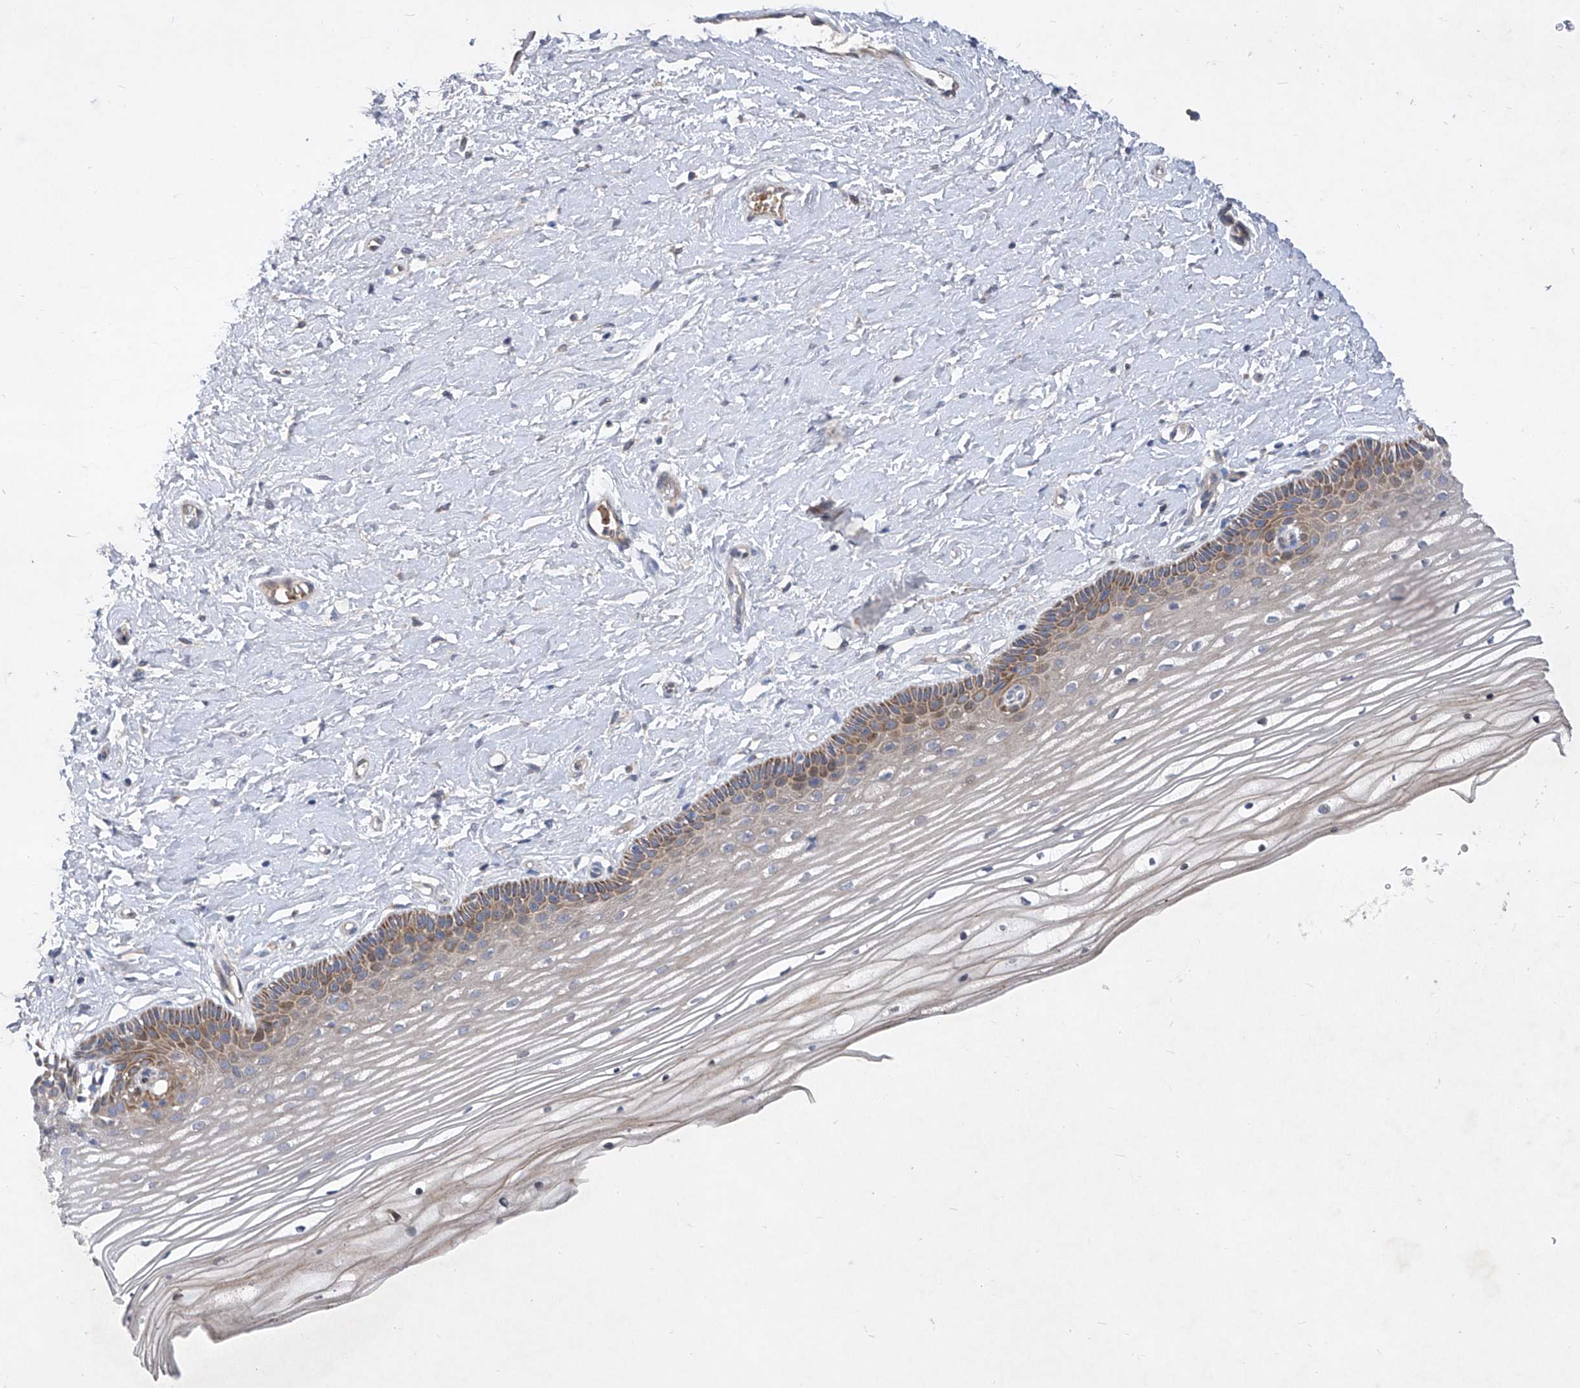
{"staining": {"intensity": "moderate", "quantity": "<25%", "location": "cytoplasmic/membranous"}, "tissue": "vagina", "cell_type": "Squamous epithelial cells", "image_type": "normal", "snomed": [{"axis": "morphology", "description": "Normal tissue, NOS"}, {"axis": "topography", "description": "Vagina"}, {"axis": "topography", "description": "Cervix"}], "caption": "About <25% of squamous epithelial cells in normal human vagina demonstrate moderate cytoplasmic/membranous protein expression as visualized by brown immunohistochemical staining.", "gene": "COQ3", "patient": {"sex": "female", "age": 40}}